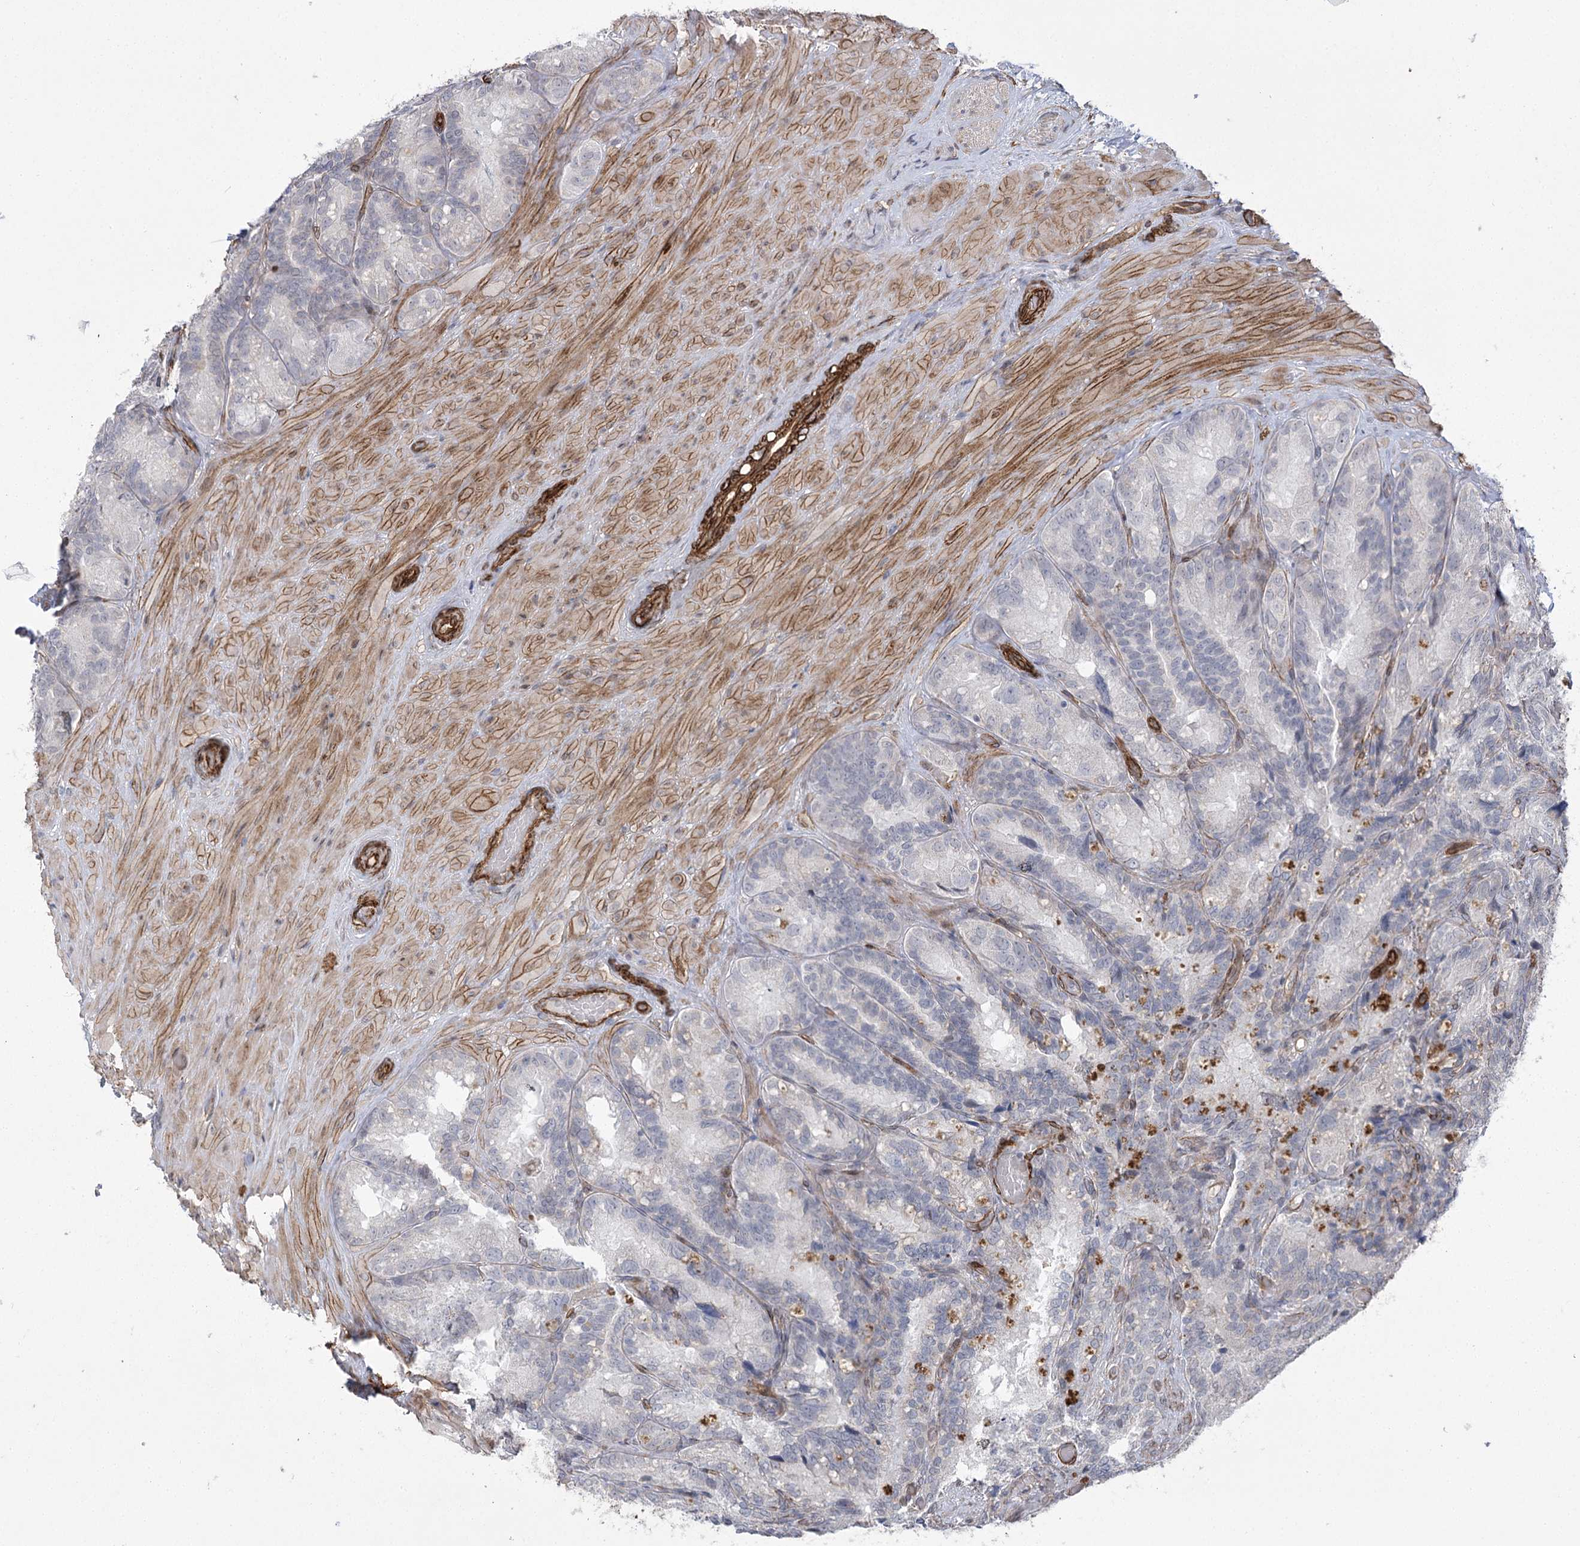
{"staining": {"intensity": "weak", "quantity": "<25%", "location": "nuclear"}, "tissue": "seminal vesicle", "cell_type": "Glandular cells", "image_type": "normal", "snomed": [{"axis": "morphology", "description": "Normal tissue, NOS"}, {"axis": "topography", "description": "Seminal veicle"}], "caption": "There is no significant expression in glandular cells of seminal vesicle. (DAB IHC with hematoxylin counter stain).", "gene": "AMTN", "patient": {"sex": "male", "age": 60}}